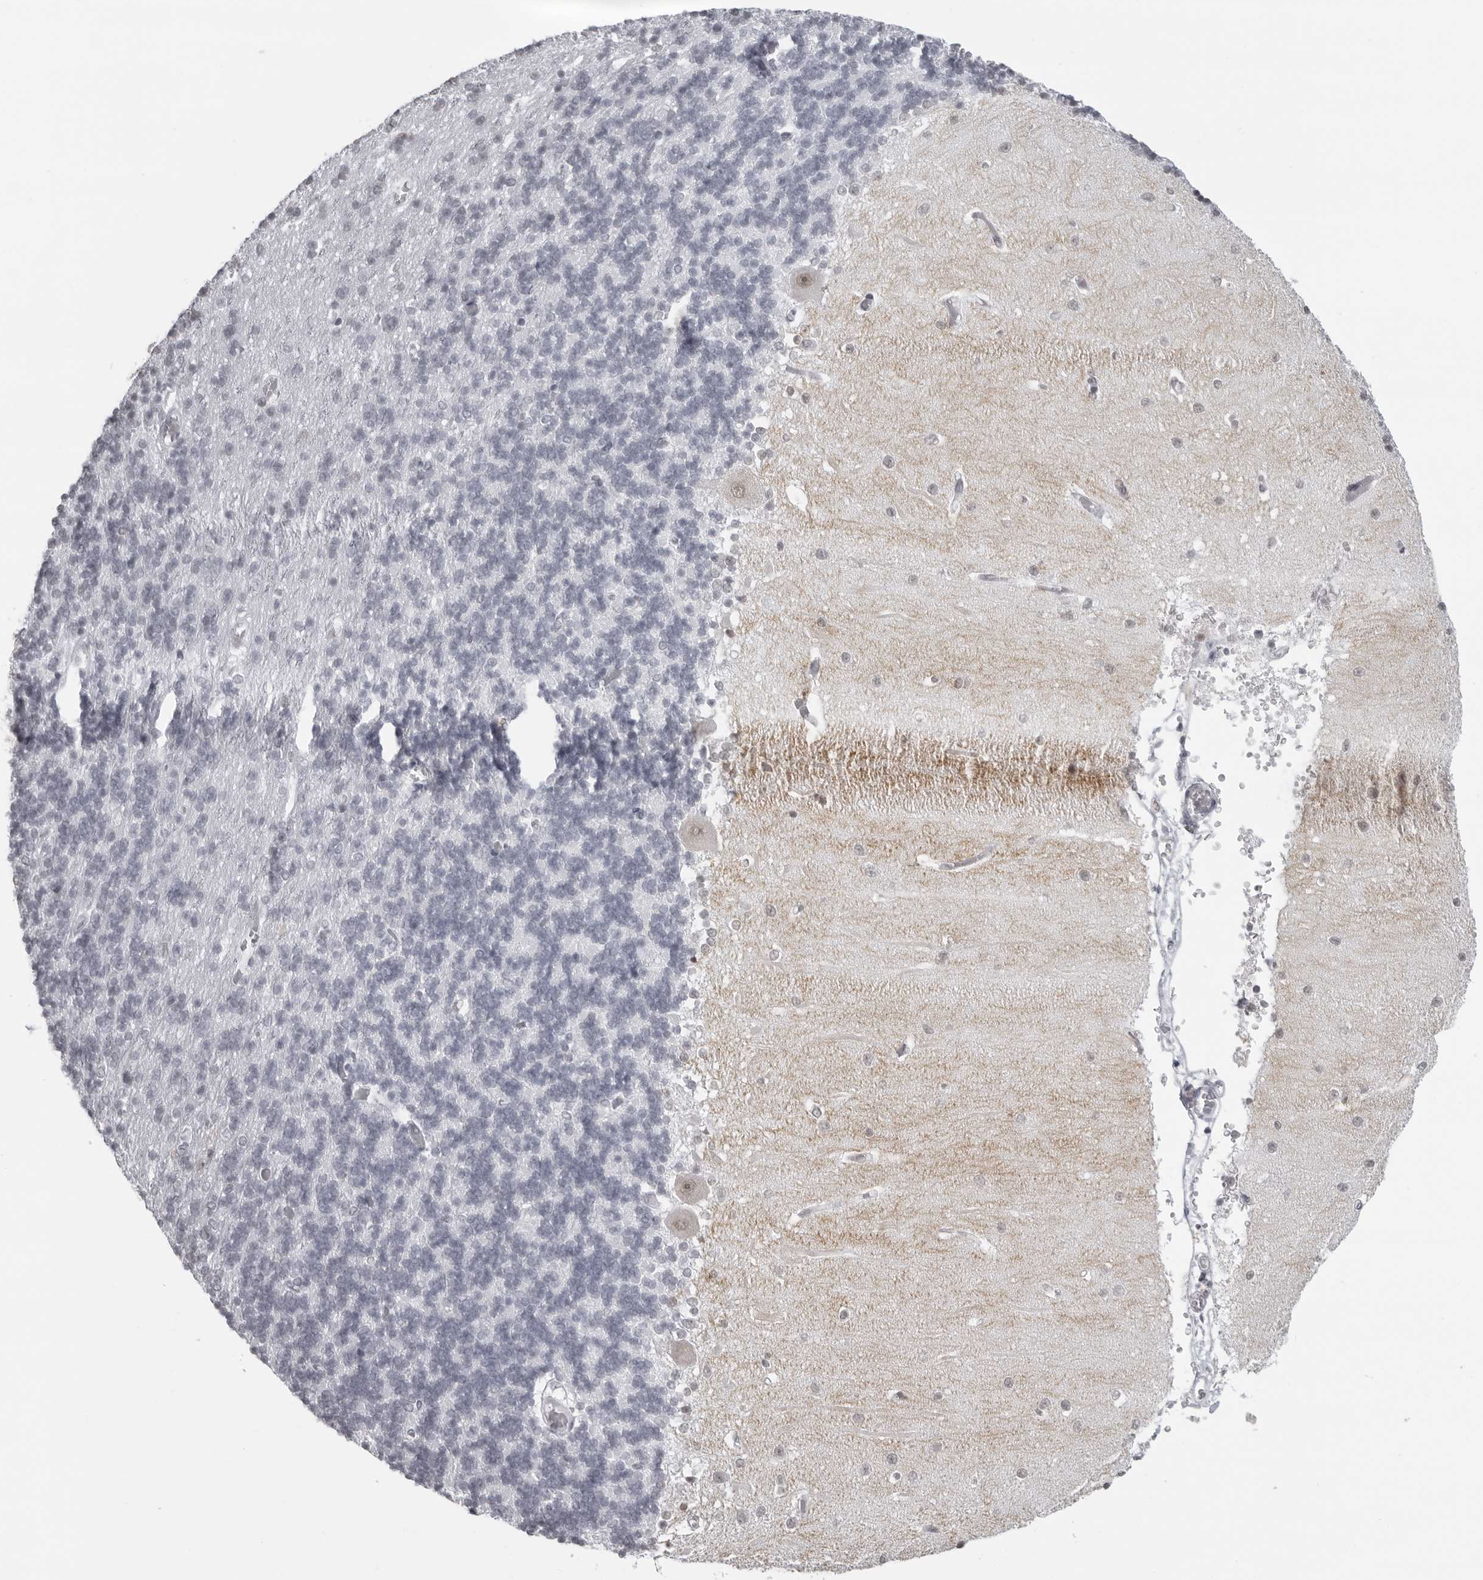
{"staining": {"intensity": "negative", "quantity": "none", "location": "none"}, "tissue": "cerebellum", "cell_type": "Cells in granular layer", "image_type": "normal", "snomed": [{"axis": "morphology", "description": "Normal tissue, NOS"}, {"axis": "topography", "description": "Cerebellum"}], "caption": "This micrograph is of benign cerebellum stained with immunohistochemistry (IHC) to label a protein in brown with the nuclei are counter-stained blue. There is no expression in cells in granular layer. (DAB (3,3'-diaminobenzidine) IHC with hematoxylin counter stain).", "gene": "ESPN", "patient": {"sex": "male", "age": 37}}